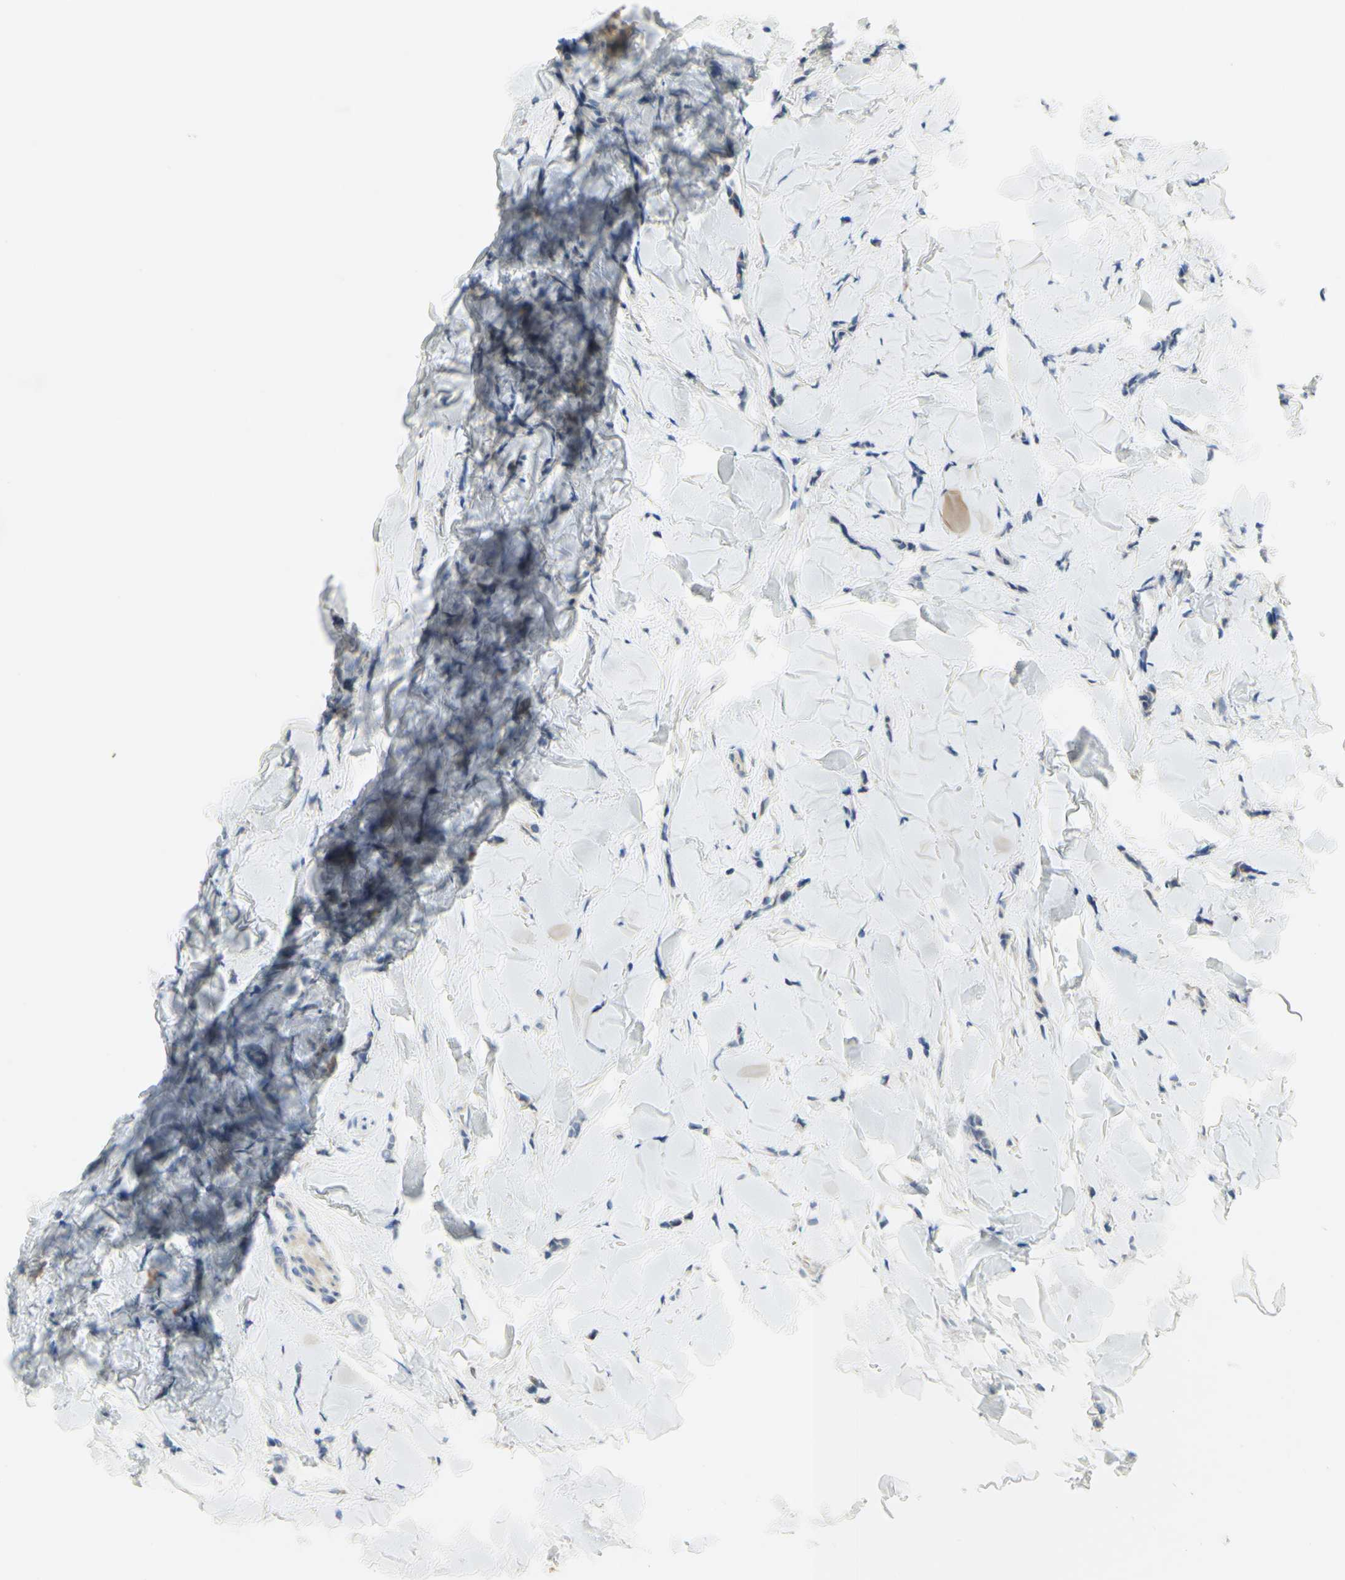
{"staining": {"intensity": "negative", "quantity": "none", "location": "none"}, "tissue": "breast cancer", "cell_type": "Tumor cells", "image_type": "cancer", "snomed": [{"axis": "morphology", "description": "Lobular carcinoma"}, {"axis": "topography", "description": "Skin"}, {"axis": "topography", "description": "Breast"}], "caption": "Immunohistochemical staining of lobular carcinoma (breast) displays no significant staining in tumor cells.", "gene": "CCNB2", "patient": {"sex": "female", "age": 46}}